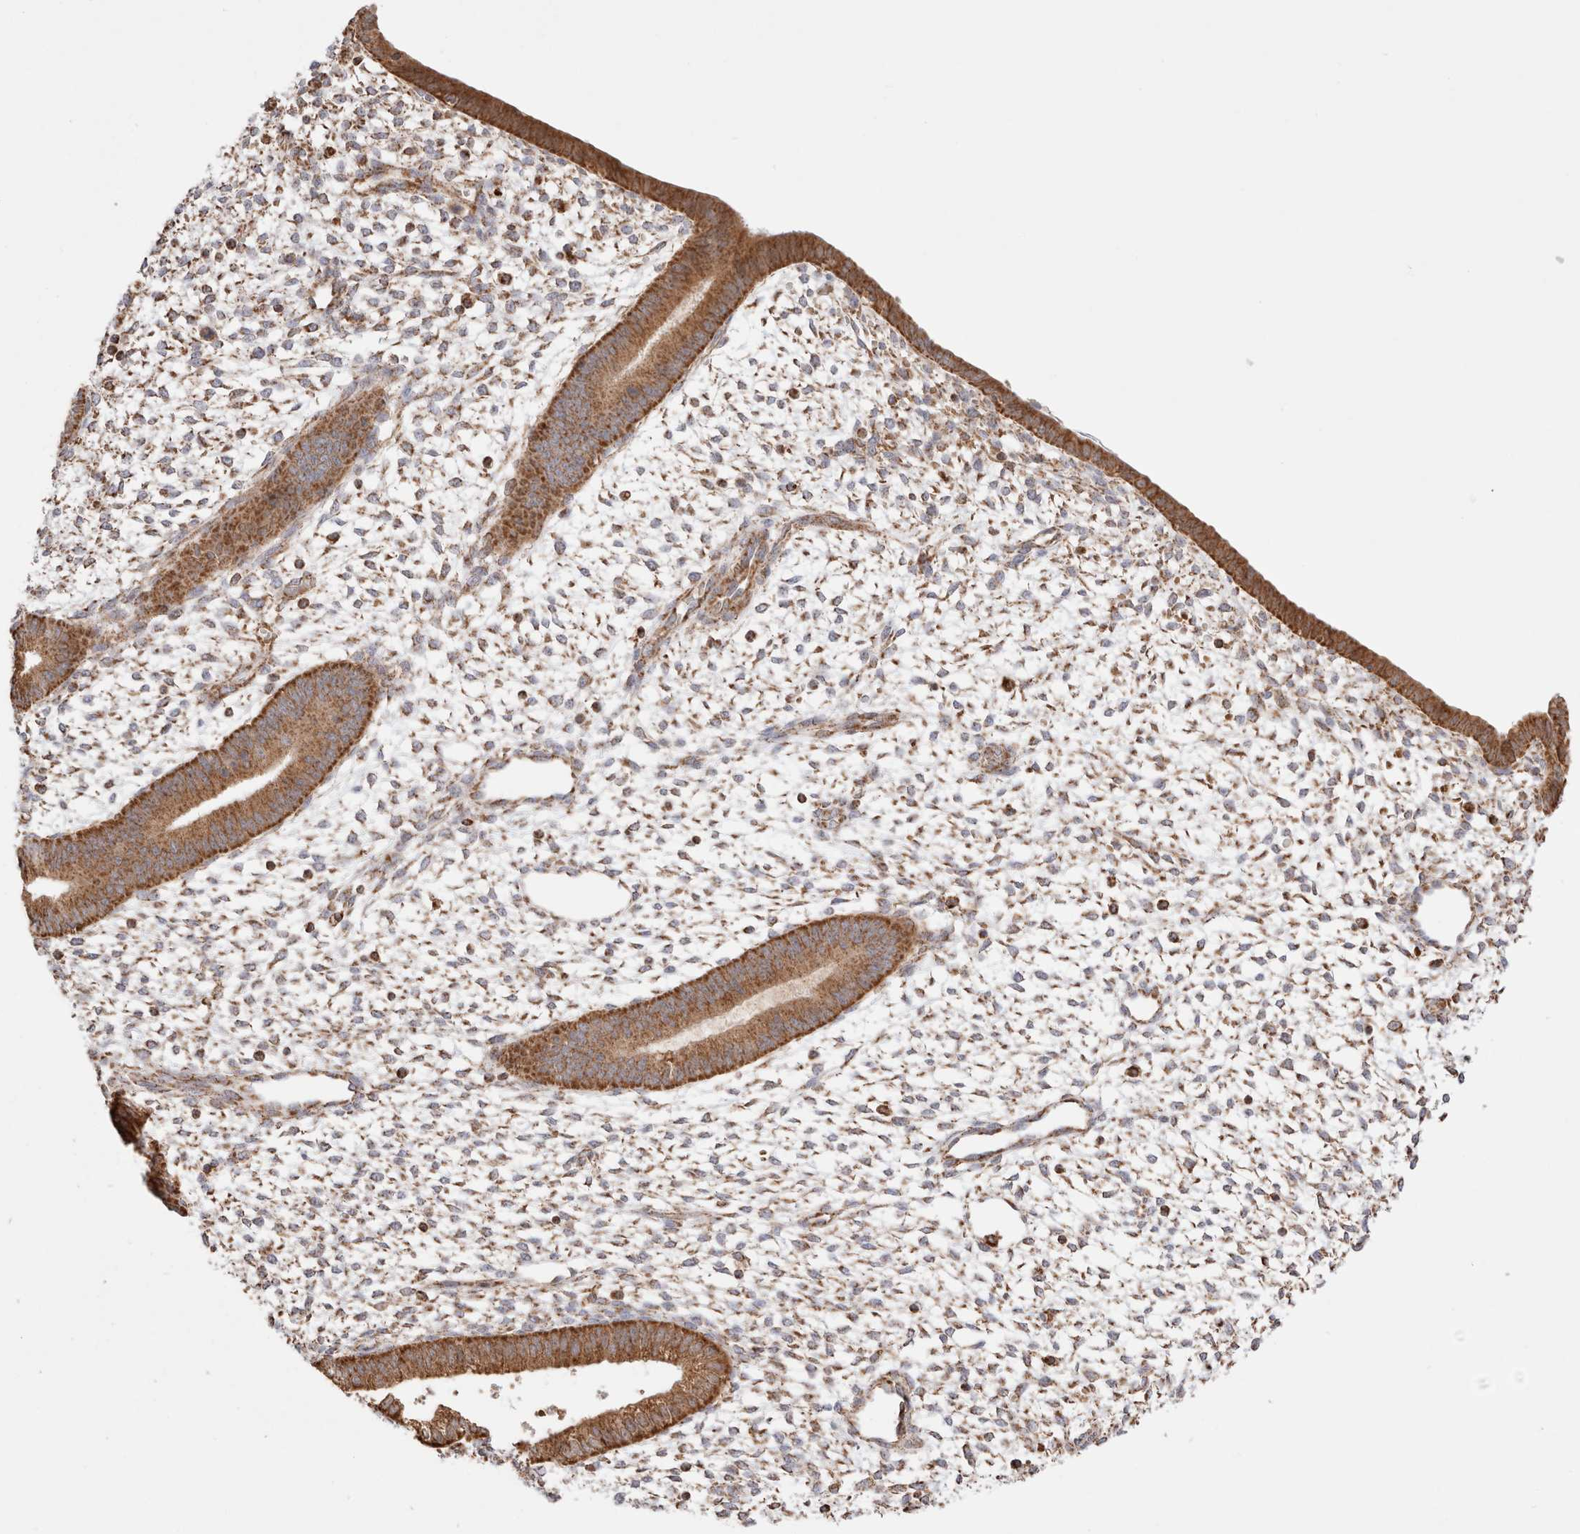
{"staining": {"intensity": "moderate", "quantity": "<25%", "location": "cytoplasmic/membranous"}, "tissue": "endometrium", "cell_type": "Cells in endometrial stroma", "image_type": "normal", "snomed": [{"axis": "morphology", "description": "Normal tissue, NOS"}, {"axis": "topography", "description": "Endometrium"}], "caption": "Immunohistochemistry of benign human endometrium shows low levels of moderate cytoplasmic/membranous expression in approximately <25% of cells in endometrial stroma.", "gene": "TMPPE", "patient": {"sex": "female", "age": 46}}